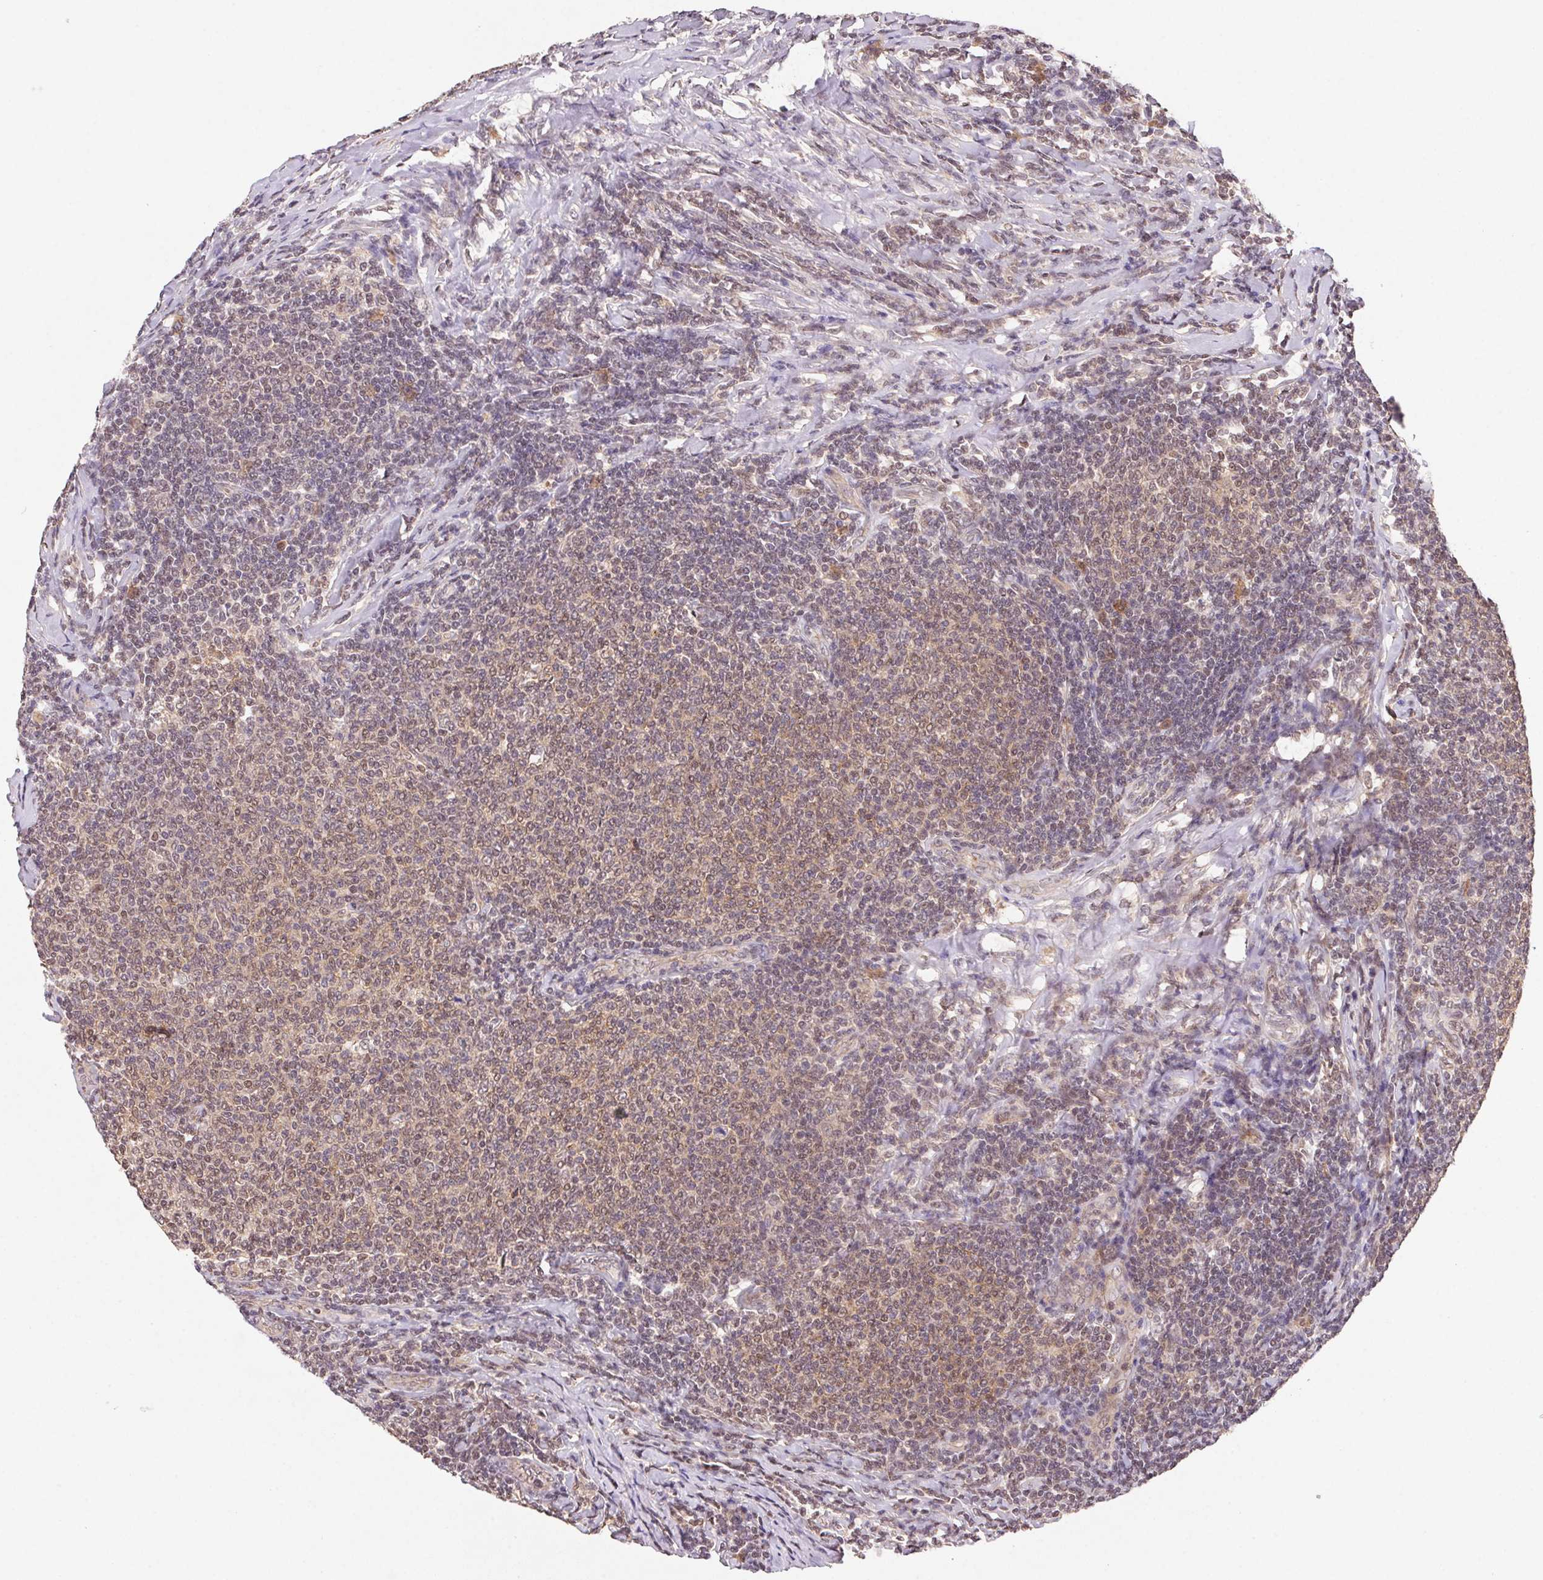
{"staining": {"intensity": "moderate", "quantity": ">75%", "location": "nuclear"}, "tissue": "lymphoma", "cell_type": "Tumor cells", "image_type": "cancer", "snomed": [{"axis": "morphology", "description": "Malignant lymphoma, non-Hodgkin's type, Low grade"}, {"axis": "topography", "description": "Lymph node"}], "caption": "Immunohistochemistry (IHC) micrograph of neoplastic tissue: lymphoma stained using IHC exhibits medium levels of moderate protein expression localized specifically in the nuclear of tumor cells, appearing as a nuclear brown color.", "gene": "SLC52A2", "patient": {"sex": "male", "age": 52}}